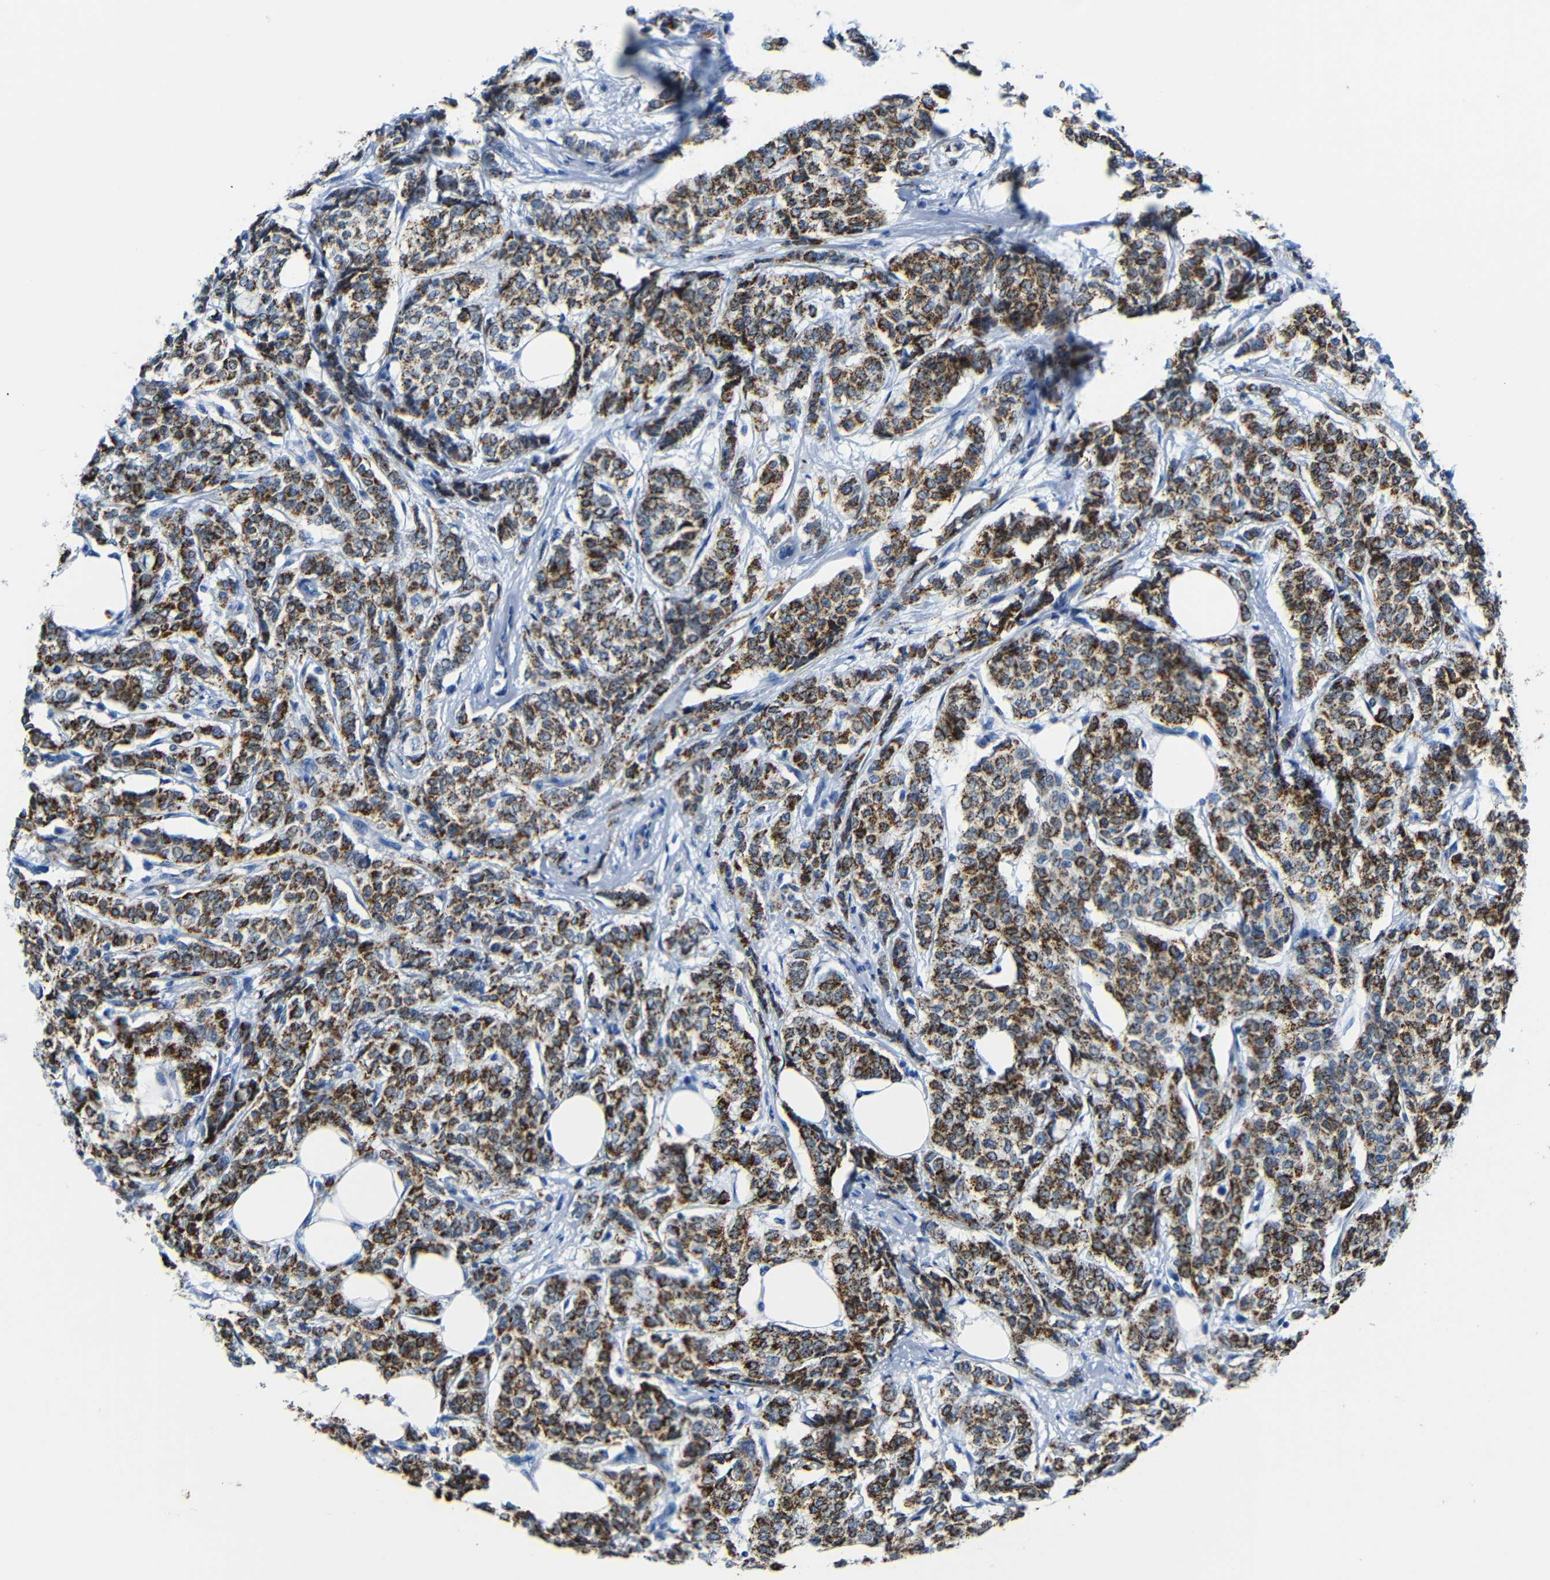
{"staining": {"intensity": "strong", "quantity": ">75%", "location": "cytoplasmic/membranous"}, "tissue": "breast cancer", "cell_type": "Tumor cells", "image_type": "cancer", "snomed": [{"axis": "morphology", "description": "Lobular carcinoma"}, {"axis": "topography", "description": "Breast"}], "caption": "Brown immunohistochemical staining in breast cancer (lobular carcinoma) exhibits strong cytoplasmic/membranous staining in about >75% of tumor cells. The protein is shown in brown color, while the nuclei are stained blue.", "gene": "C15orf48", "patient": {"sex": "female", "age": 60}}